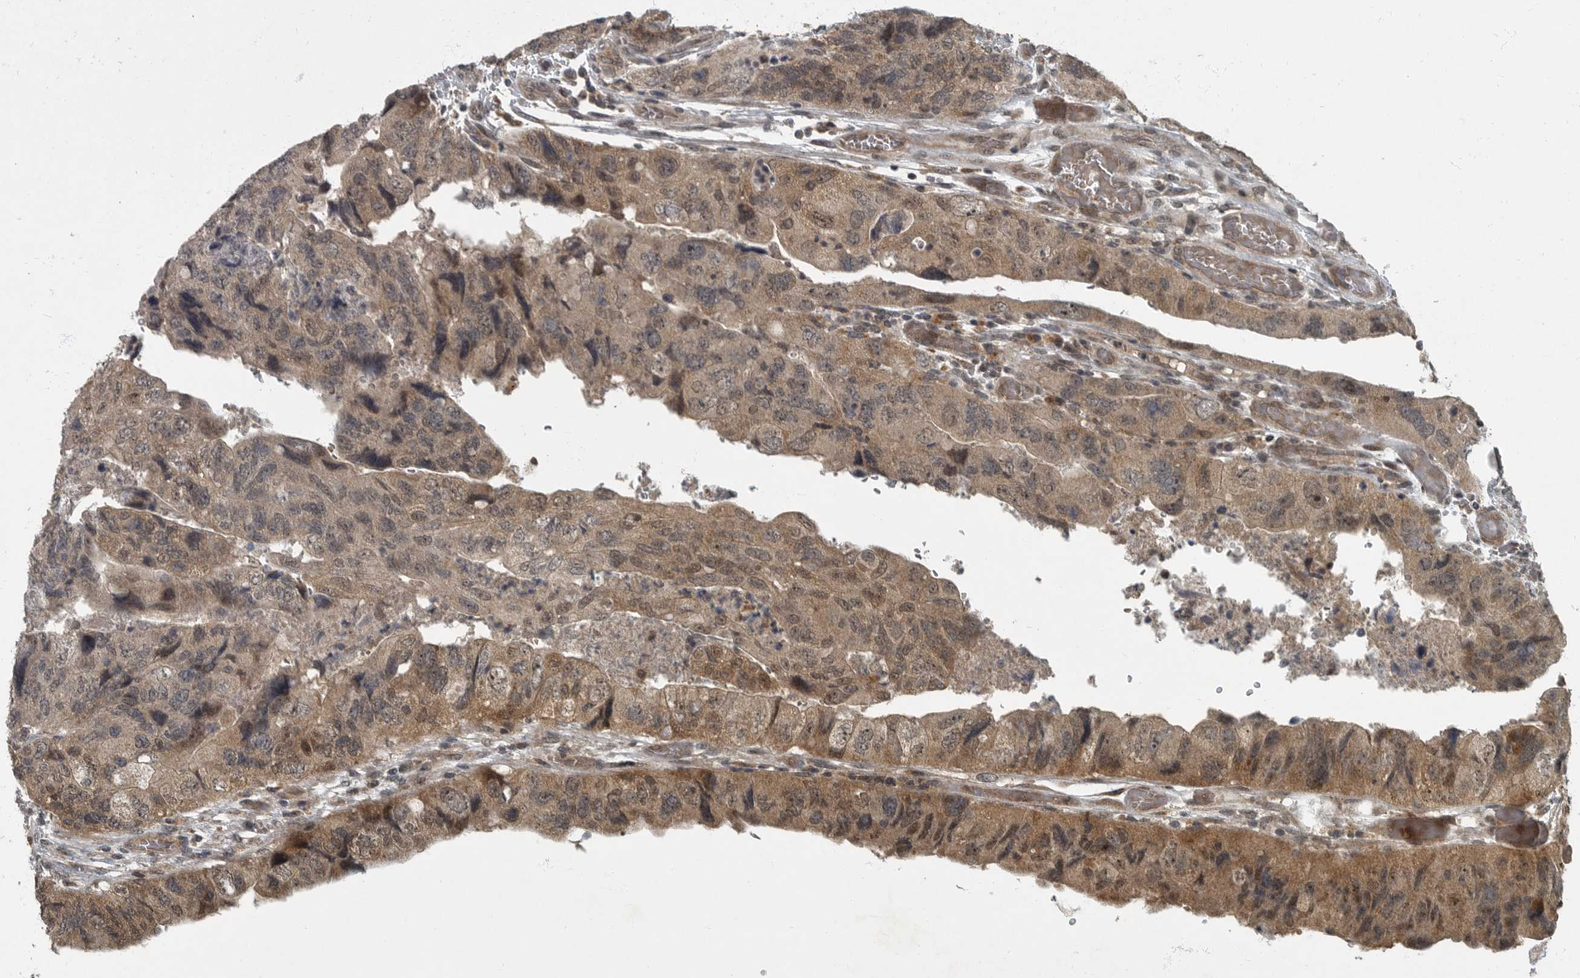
{"staining": {"intensity": "moderate", "quantity": ">75%", "location": "cytoplasmic/membranous,nuclear"}, "tissue": "colorectal cancer", "cell_type": "Tumor cells", "image_type": "cancer", "snomed": [{"axis": "morphology", "description": "Adenocarcinoma, NOS"}, {"axis": "topography", "description": "Rectum"}], "caption": "Colorectal cancer was stained to show a protein in brown. There is medium levels of moderate cytoplasmic/membranous and nuclear staining in approximately >75% of tumor cells. (Stains: DAB in brown, nuclei in blue, Microscopy: brightfield microscopy at high magnification).", "gene": "FOXO1", "patient": {"sex": "male", "age": 63}}